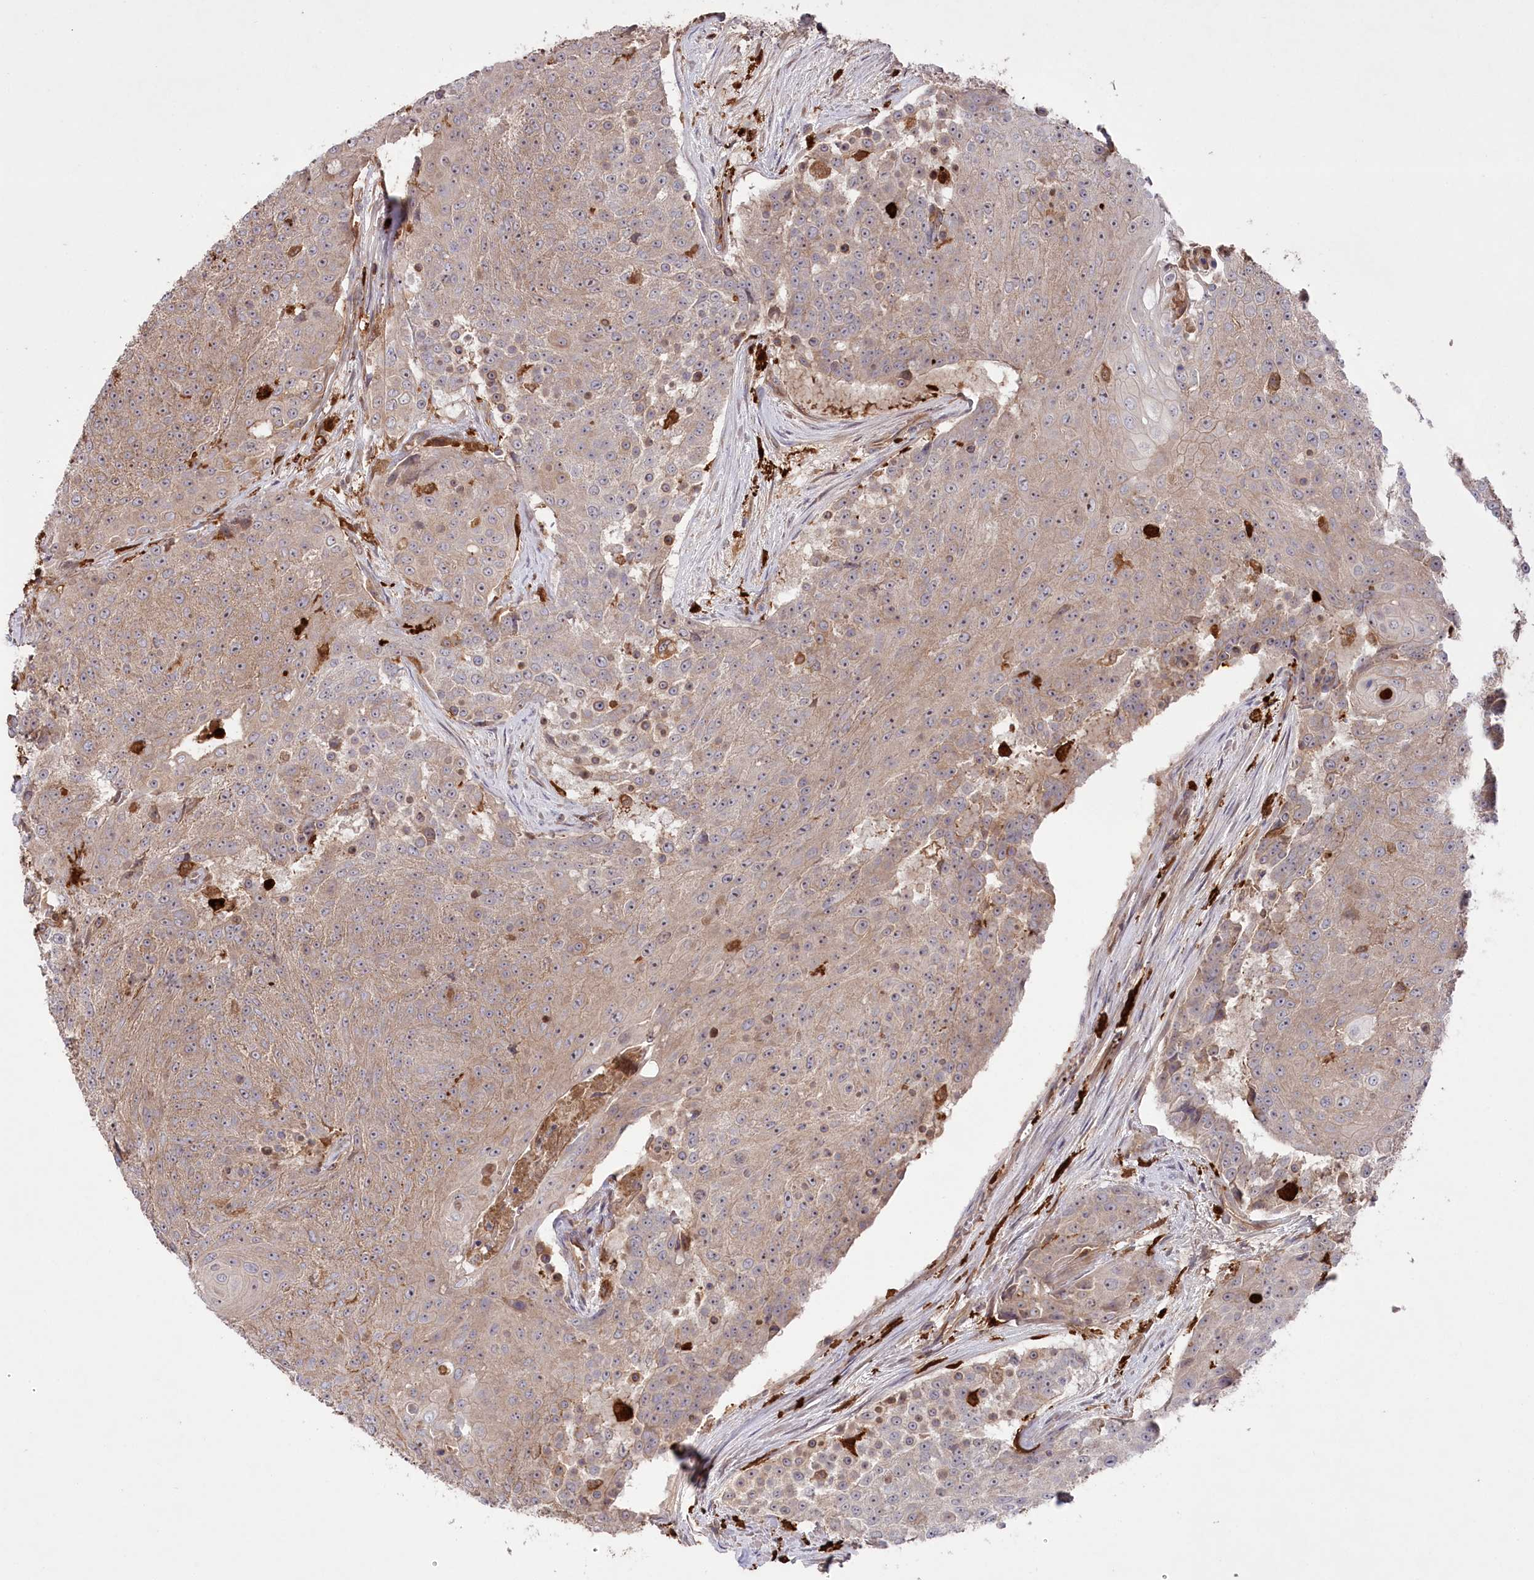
{"staining": {"intensity": "weak", "quantity": ">75%", "location": "cytoplasmic/membranous"}, "tissue": "urothelial cancer", "cell_type": "Tumor cells", "image_type": "cancer", "snomed": [{"axis": "morphology", "description": "Urothelial carcinoma, High grade"}, {"axis": "topography", "description": "Urinary bladder"}], "caption": "Protein expression analysis of human urothelial carcinoma (high-grade) reveals weak cytoplasmic/membranous expression in approximately >75% of tumor cells.", "gene": "PPP1R21", "patient": {"sex": "female", "age": 63}}